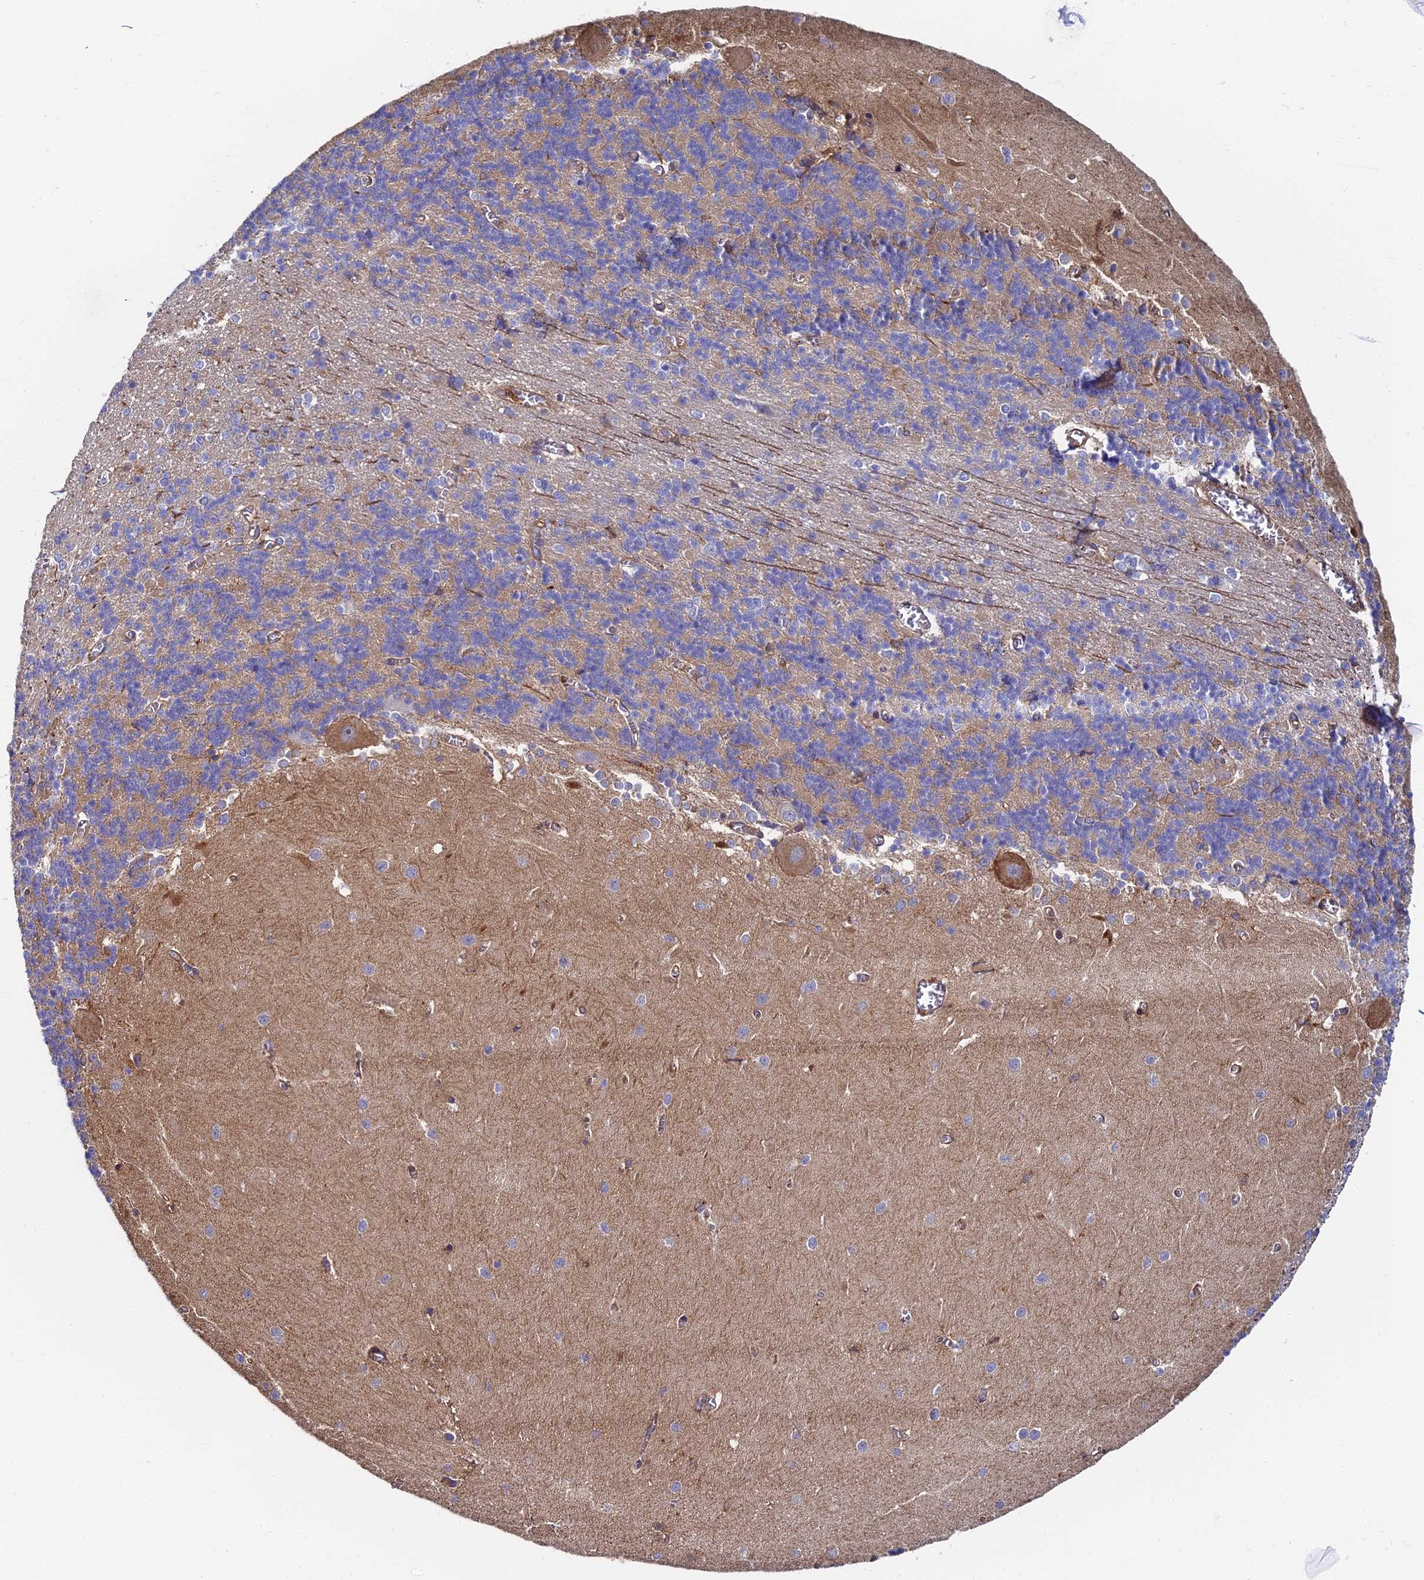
{"staining": {"intensity": "weak", "quantity": "25%-75%", "location": "cytoplasmic/membranous"}, "tissue": "cerebellum", "cell_type": "Cells in granular layer", "image_type": "normal", "snomed": [{"axis": "morphology", "description": "Normal tissue, NOS"}, {"axis": "topography", "description": "Cerebellum"}], "caption": "Immunohistochemical staining of unremarkable human cerebellum reveals weak cytoplasmic/membranous protein expression in approximately 25%-75% of cells in granular layer. The staining was performed using DAB (3,3'-diaminobenzidine) to visualize the protein expression in brown, while the nuclei were stained in blue with hematoxylin (Magnification: 20x).", "gene": "GNG5B", "patient": {"sex": "male", "age": 37}}